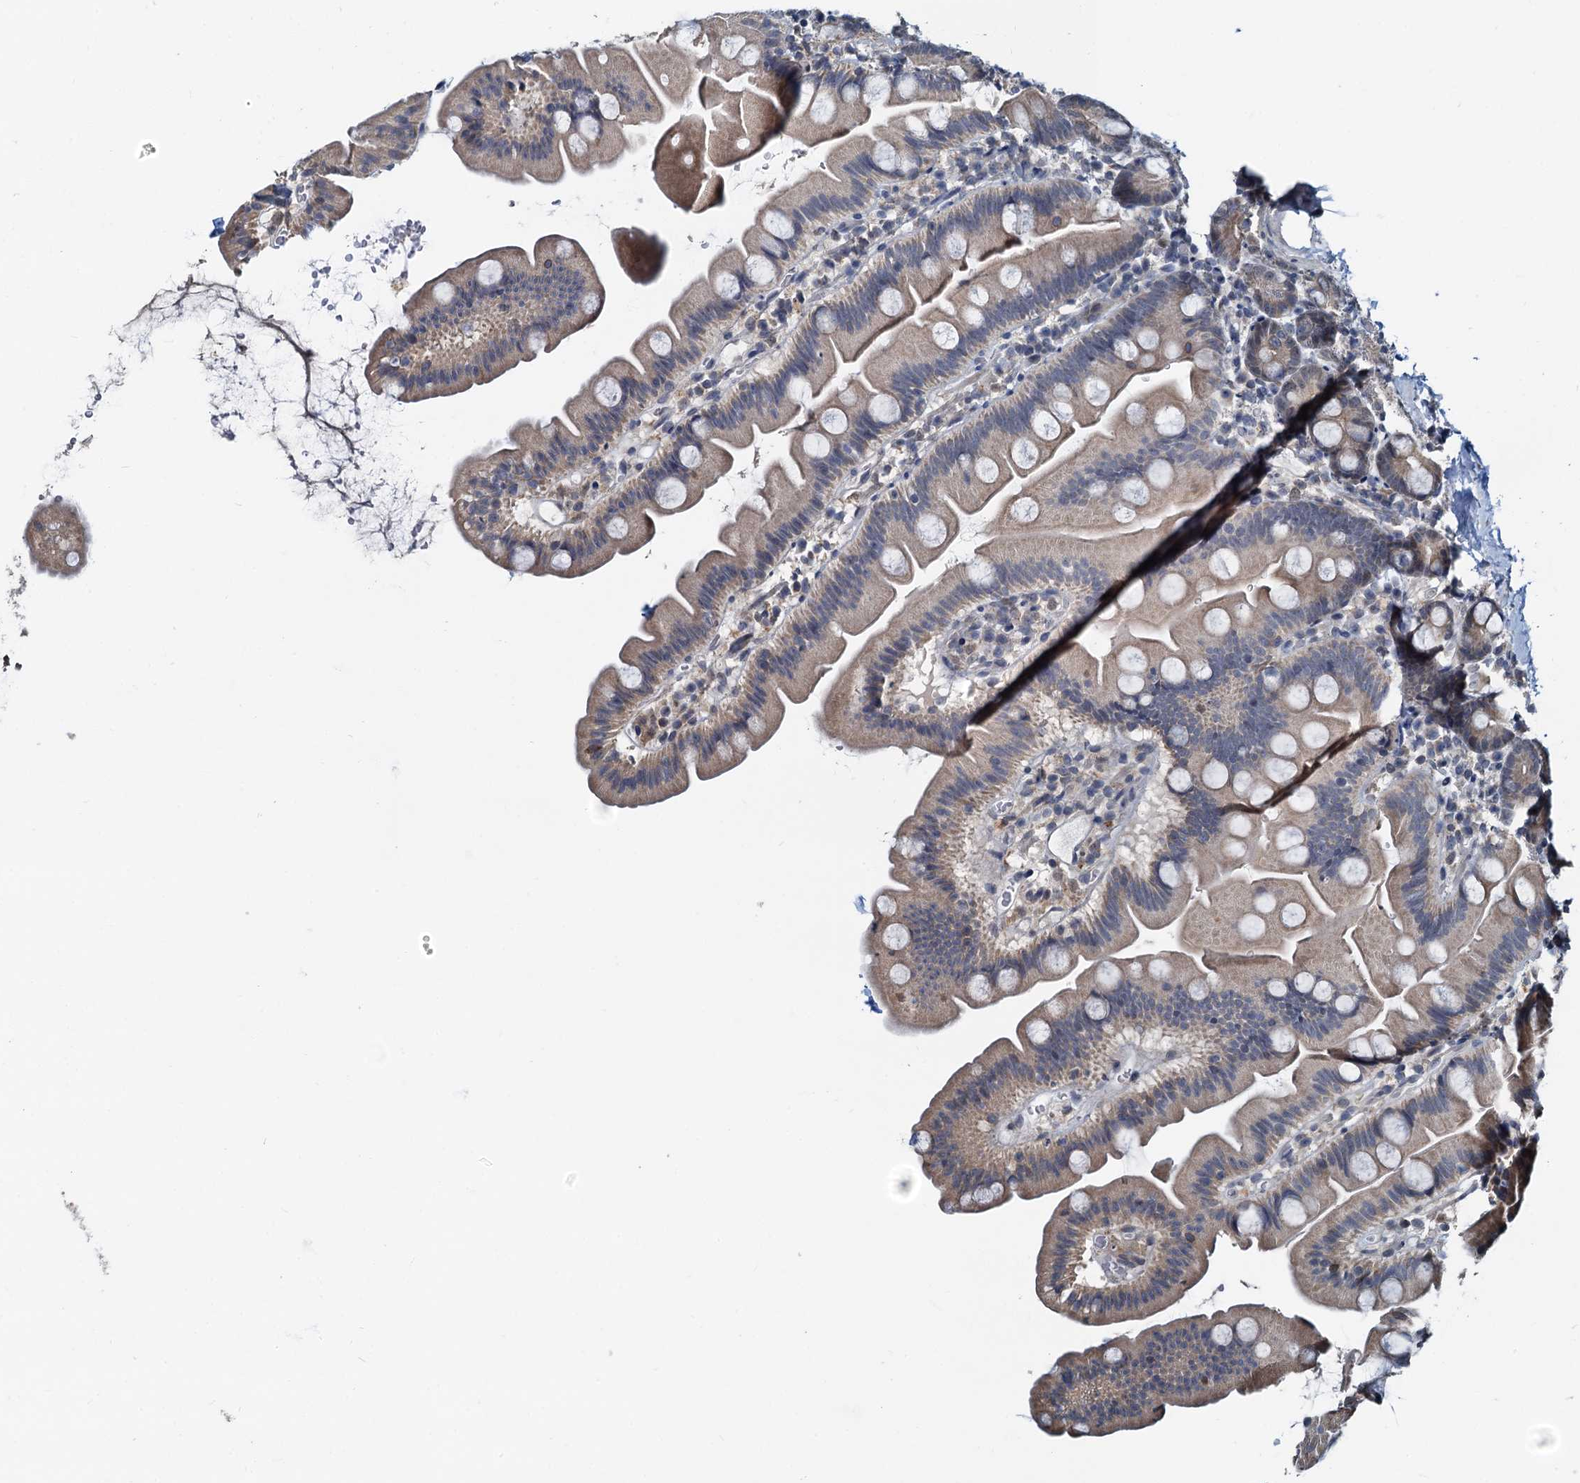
{"staining": {"intensity": "moderate", "quantity": ">75%", "location": "cytoplasmic/membranous"}, "tissue": "small intestine", "cell_type": "Glandular cells", "image_type": "normal", "snomed": [{"axis": "morphology", "description": "Normal tissue, NOS"}, {"axis": "topography", "description": "Small intestine"}], "caption": "An immunohistochemistry micrograph of benign tissue is shown. Protein staining in brown labels moderate cytoplasmic/membranous positivity in small intestine within glandular cells.", "gene": "MCMBP", "patient": {"sex": "female", "age": 68}}